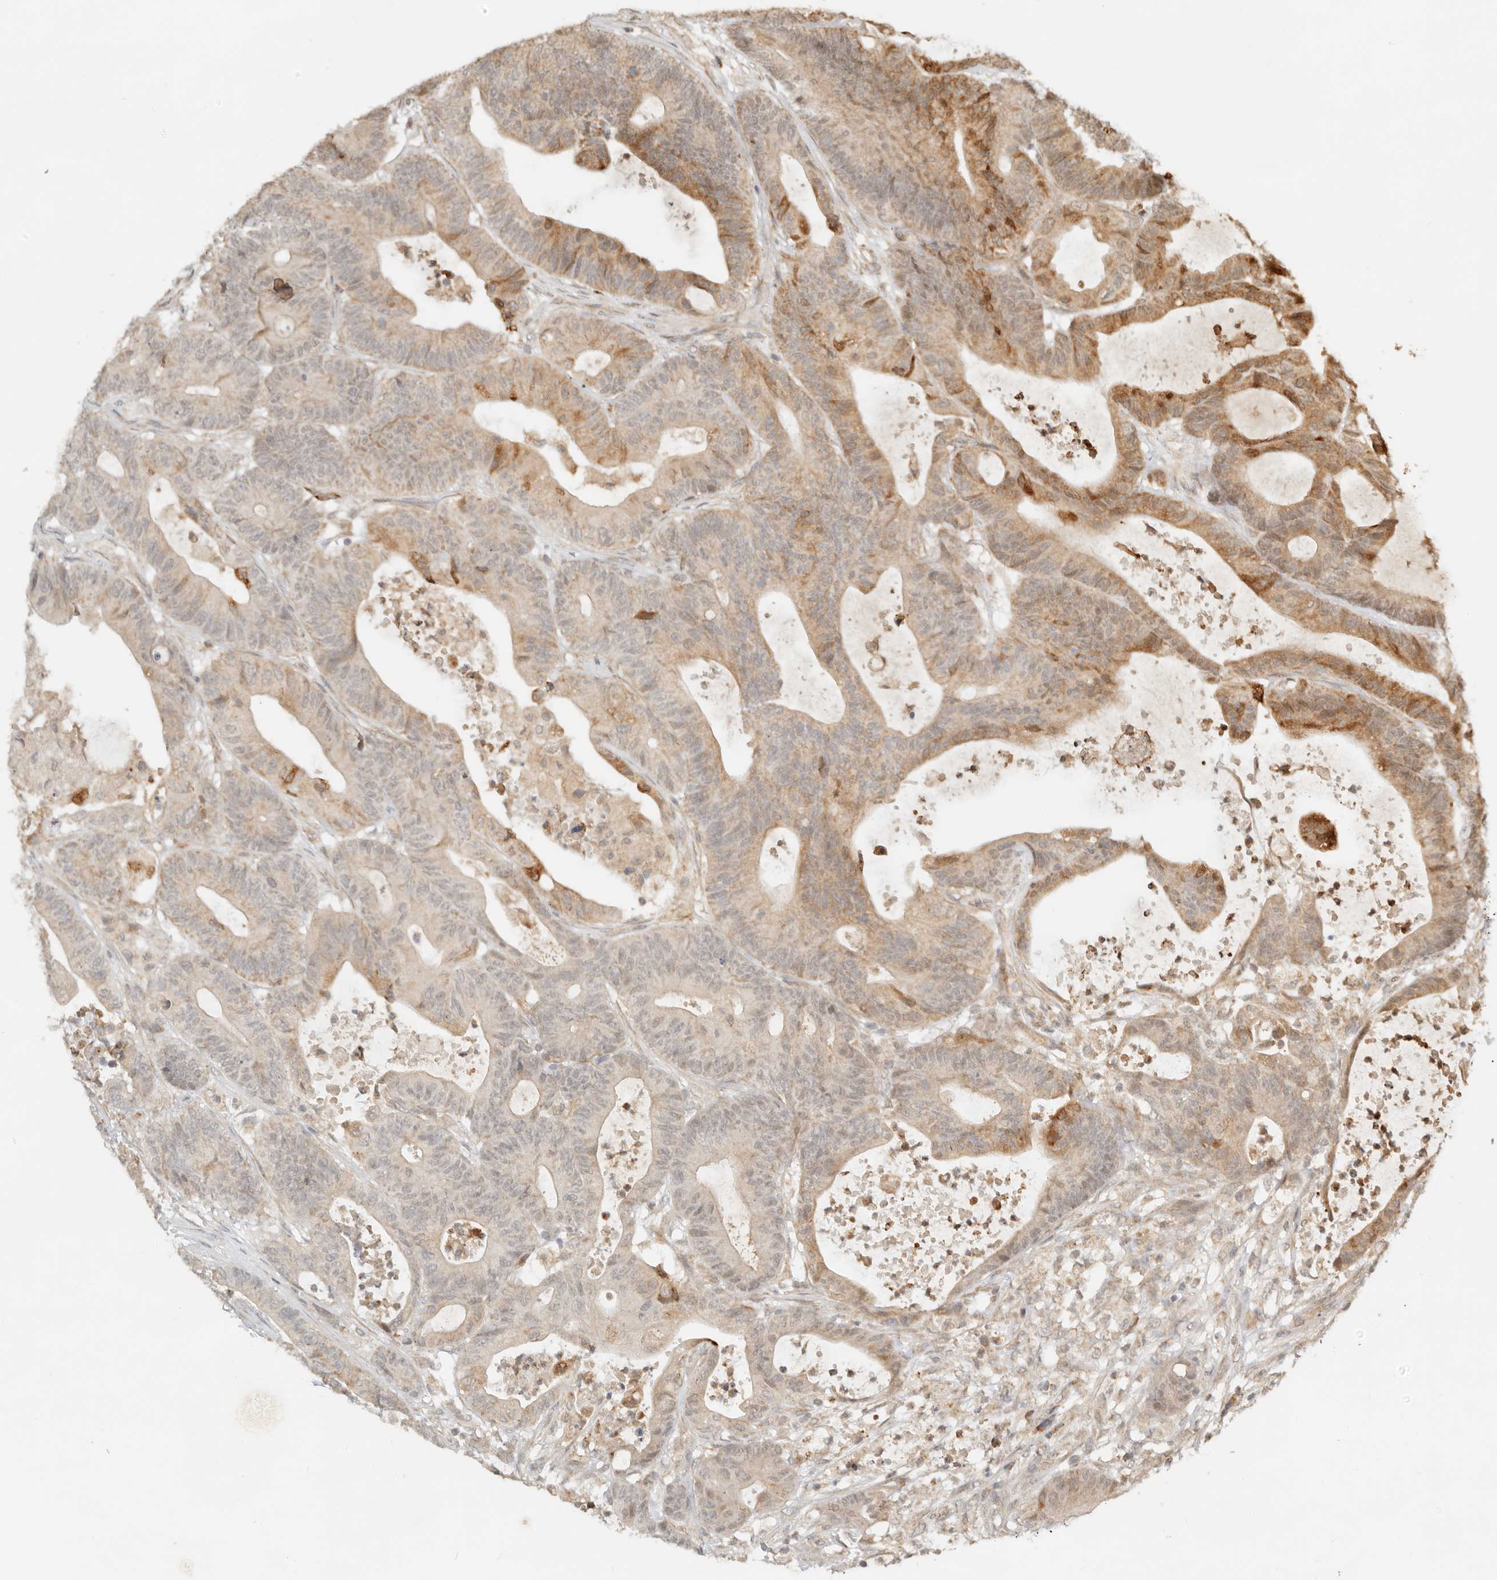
{"staining": {"intensity": "moderate", "quantity": "25%-75%", "location": "cytoplasmic/membranous"}, "tissue": "colorectal cancer", "cell_type": "Tumor cells", "image_type": "cancer", "snomed": [{"axis": "morphology", "description": "Adenocarcinoma, NOS"}, {"axis": "topography", "description": "Colon"}], "caption": "IHC micrograph of neoplastic tissue: adenocarcinoma (colorectal) stained using immunohistochemistry demonstrates medium levels of moderate protein expression localized specifically in the cytoplasmic/membranous of tumor cells, appearing as a cytoplasmic/membranous brown color.", "gene": "BAALC", "patient": {"sex": "female", "age": 84}}